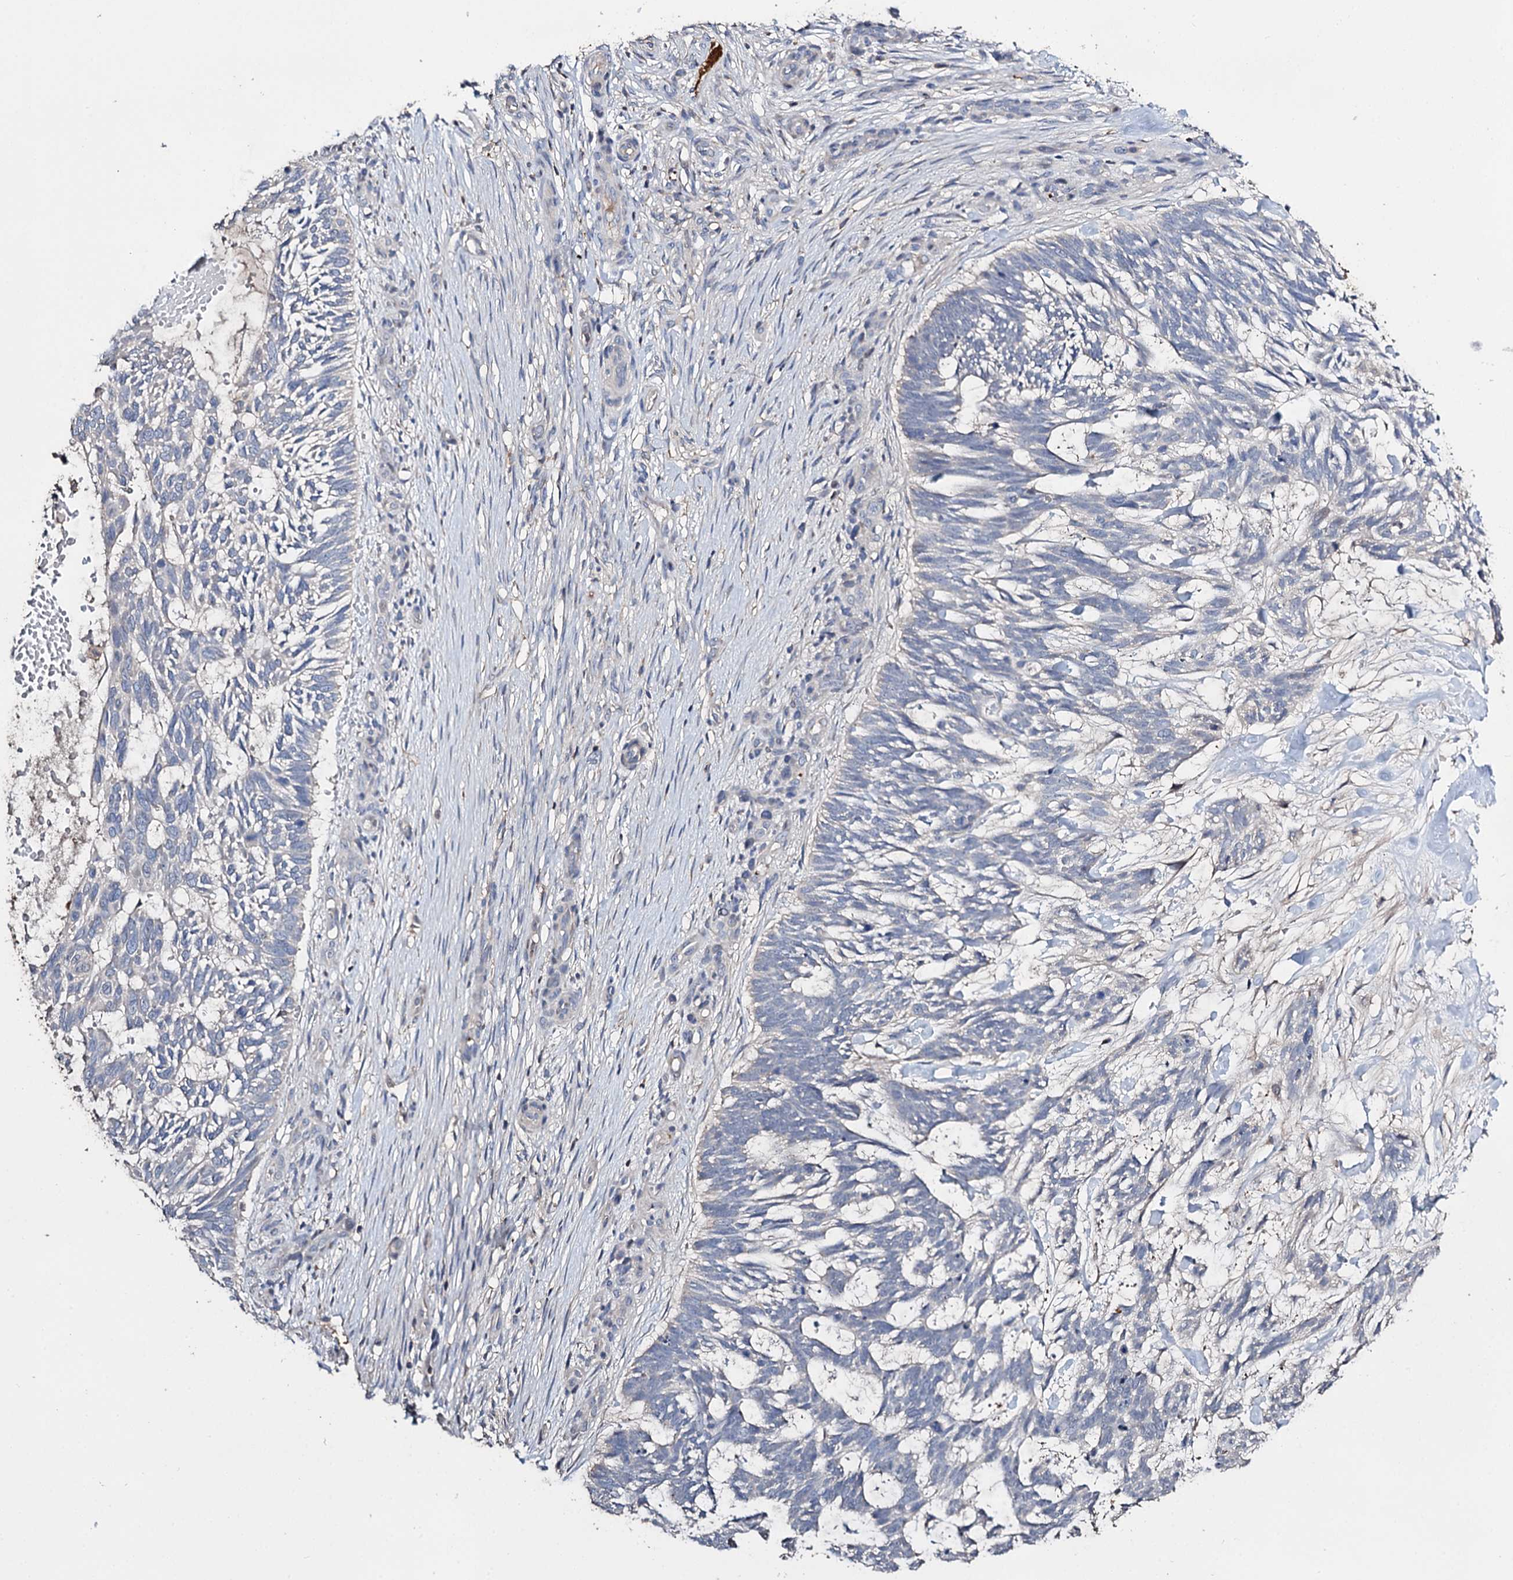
{"staining": {"intensity": "negative", "quantity": "none", "location": "none"}, "tissue": "skin cancer", "cell_type": "Tumor cells", "image_type": "cancer", "snomed": [{"axis": "morphology", "description": "Basal cell carcinoma"}, {"axis": "topography", "description": "Skin"}], "caption": "The IHC micrograph has no significant expression in tumor cells of skin cancer tissue. (DAB (3,3'-diaminobenzidine) IHC visualized using brightfield microscopy, high magnification).", "gene": "DNAH6", "patient": {"sex": "male", "age": 88}}